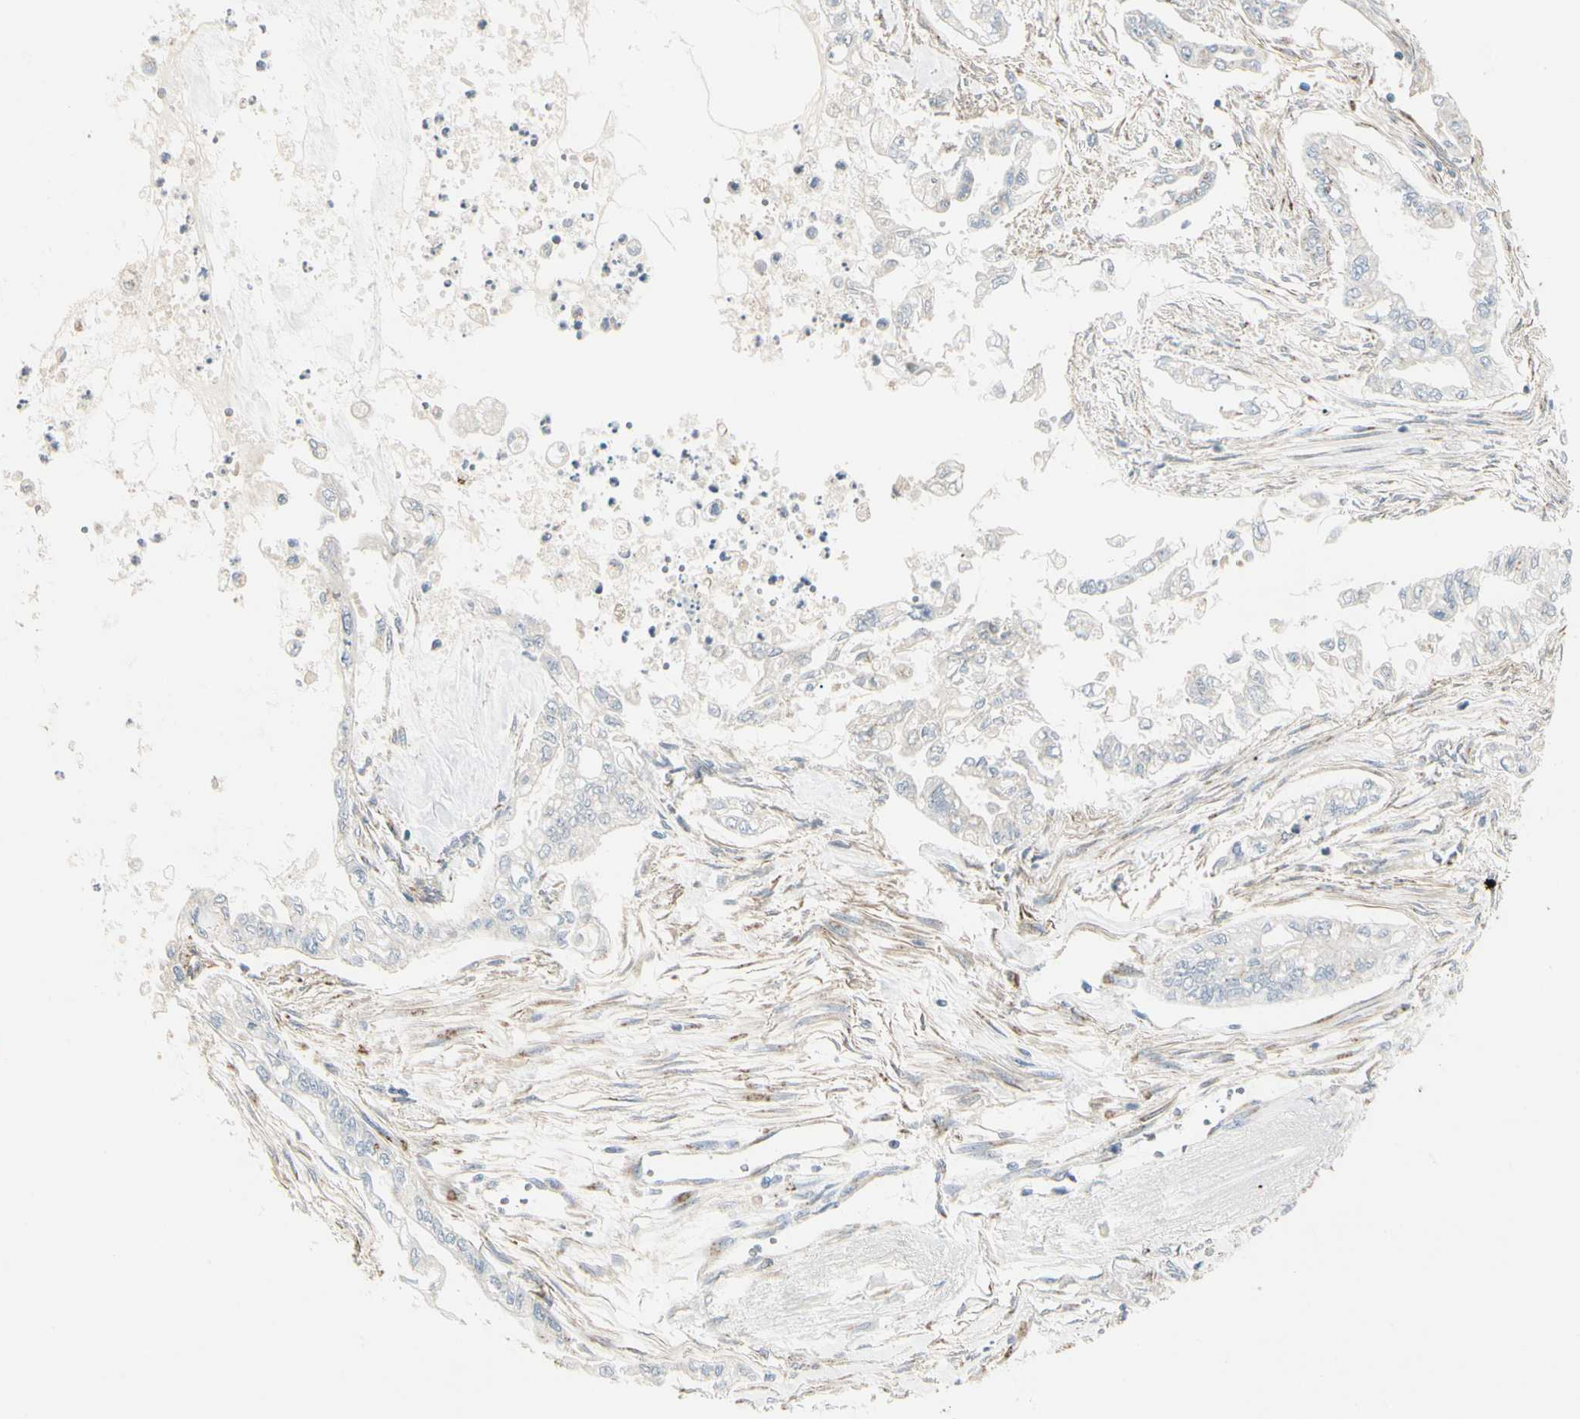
{"staining": {"intensity": "negative", "quantity": "none", "location": "none"}, "tissue": "pancreatic cancer", "cell_type": "Tumor cells", "image_type": "cancer", "snomed": [{"axis": "morphology", "description": "Normal tissue, NOS"}, {"axis": "topography", "description": "Pancreas"}], "caption": "Tumor cells are negative for brown protein staining in pancreatic cancer.", "gene": "ABCA3", "patient": {"sex": "male", "age": 42}}